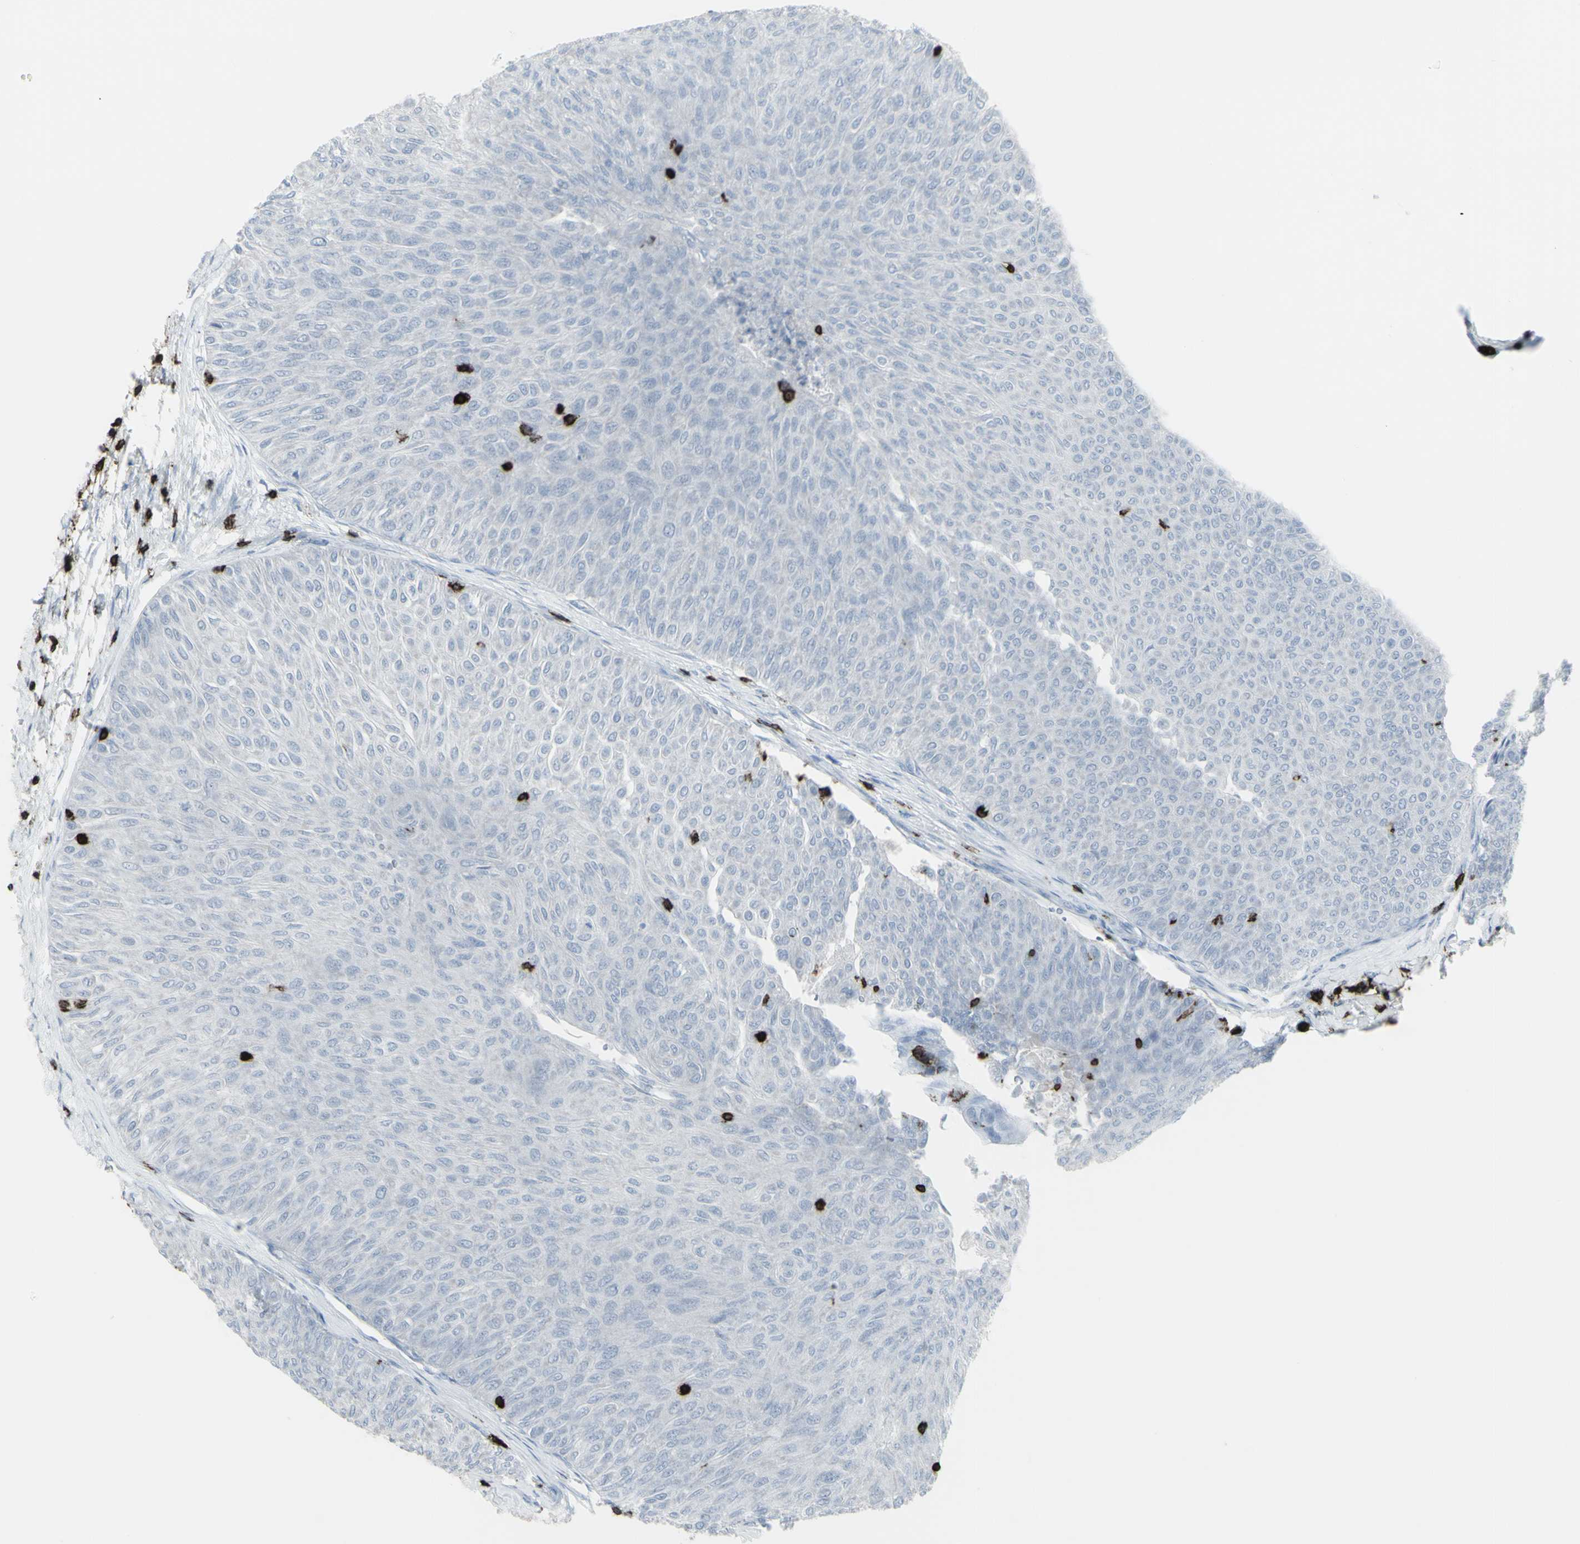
{"staining": {"intensity": "negative", "quantity": "none", "location": "none"}, "tissue": "urothelial cancer", "cell_type": "Tumor cells", "image_type": "cancer", "snomed": [{"axis": "morphology", "description": "Urothelial carcinoma, Low grade"}, {"axis": "topography", "description": "Urinary bladder"}], "caption": "This photomicrograph is of low-grade urothelial carcinoma stained with IHC to label a protein in brown with the nuclei are counter-stained blue. There is no expression in tumor cells. Brightfield microscopy of immunohistochemistry stained with DAB (brown) and hematoxylin (blue), captured at high magnification.", "gene": "CD247", "patient": {"sex": "male", "age": 78}}